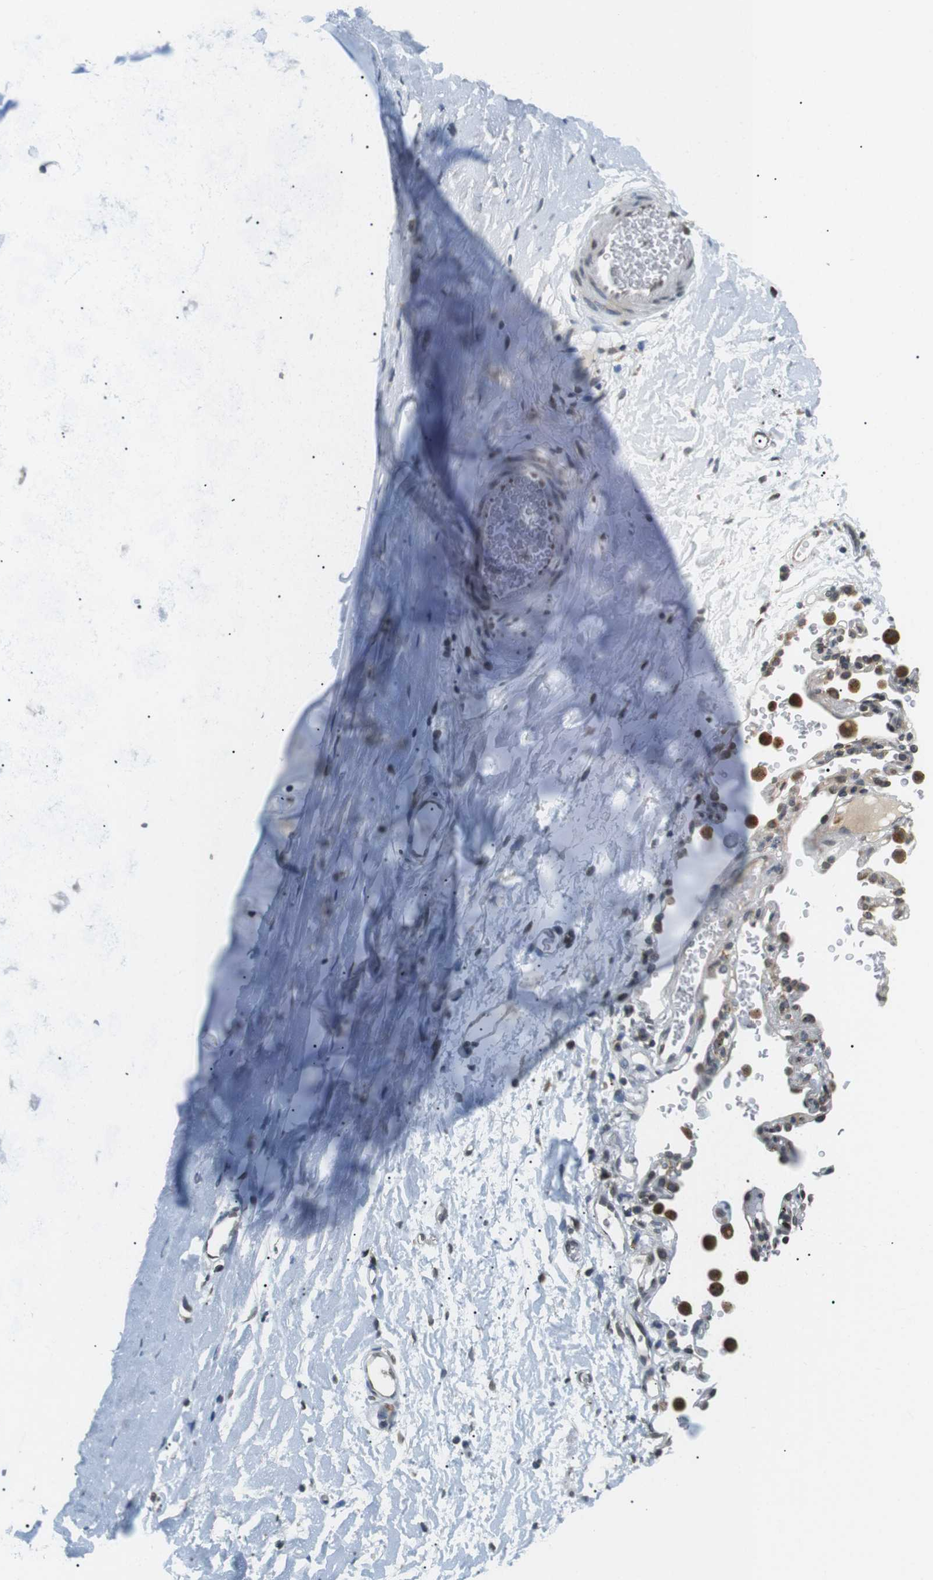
{"staining": {"intensity": "weak", "quantity": "<25%", "location": "nuclear"}, "tissue": "adipose tissue", "cell_type": "Adipocytes", "image_type": "normal", "snomed": [{"axis": "morphology", "description": "Normal tissue, NOS"}, {"axis": "topography", "description": "Cartilage tissue"}, {"axis": "topography", "description": "Bronchus"}], "caption": "The micrograph demonstrates no staining of adipocytes in benign adipose tissue. (DAB IHC visualized using brightfield microscopy, high magnification).", "gene": "TMX4", "patient": {"sex": "female", "age": 53}}